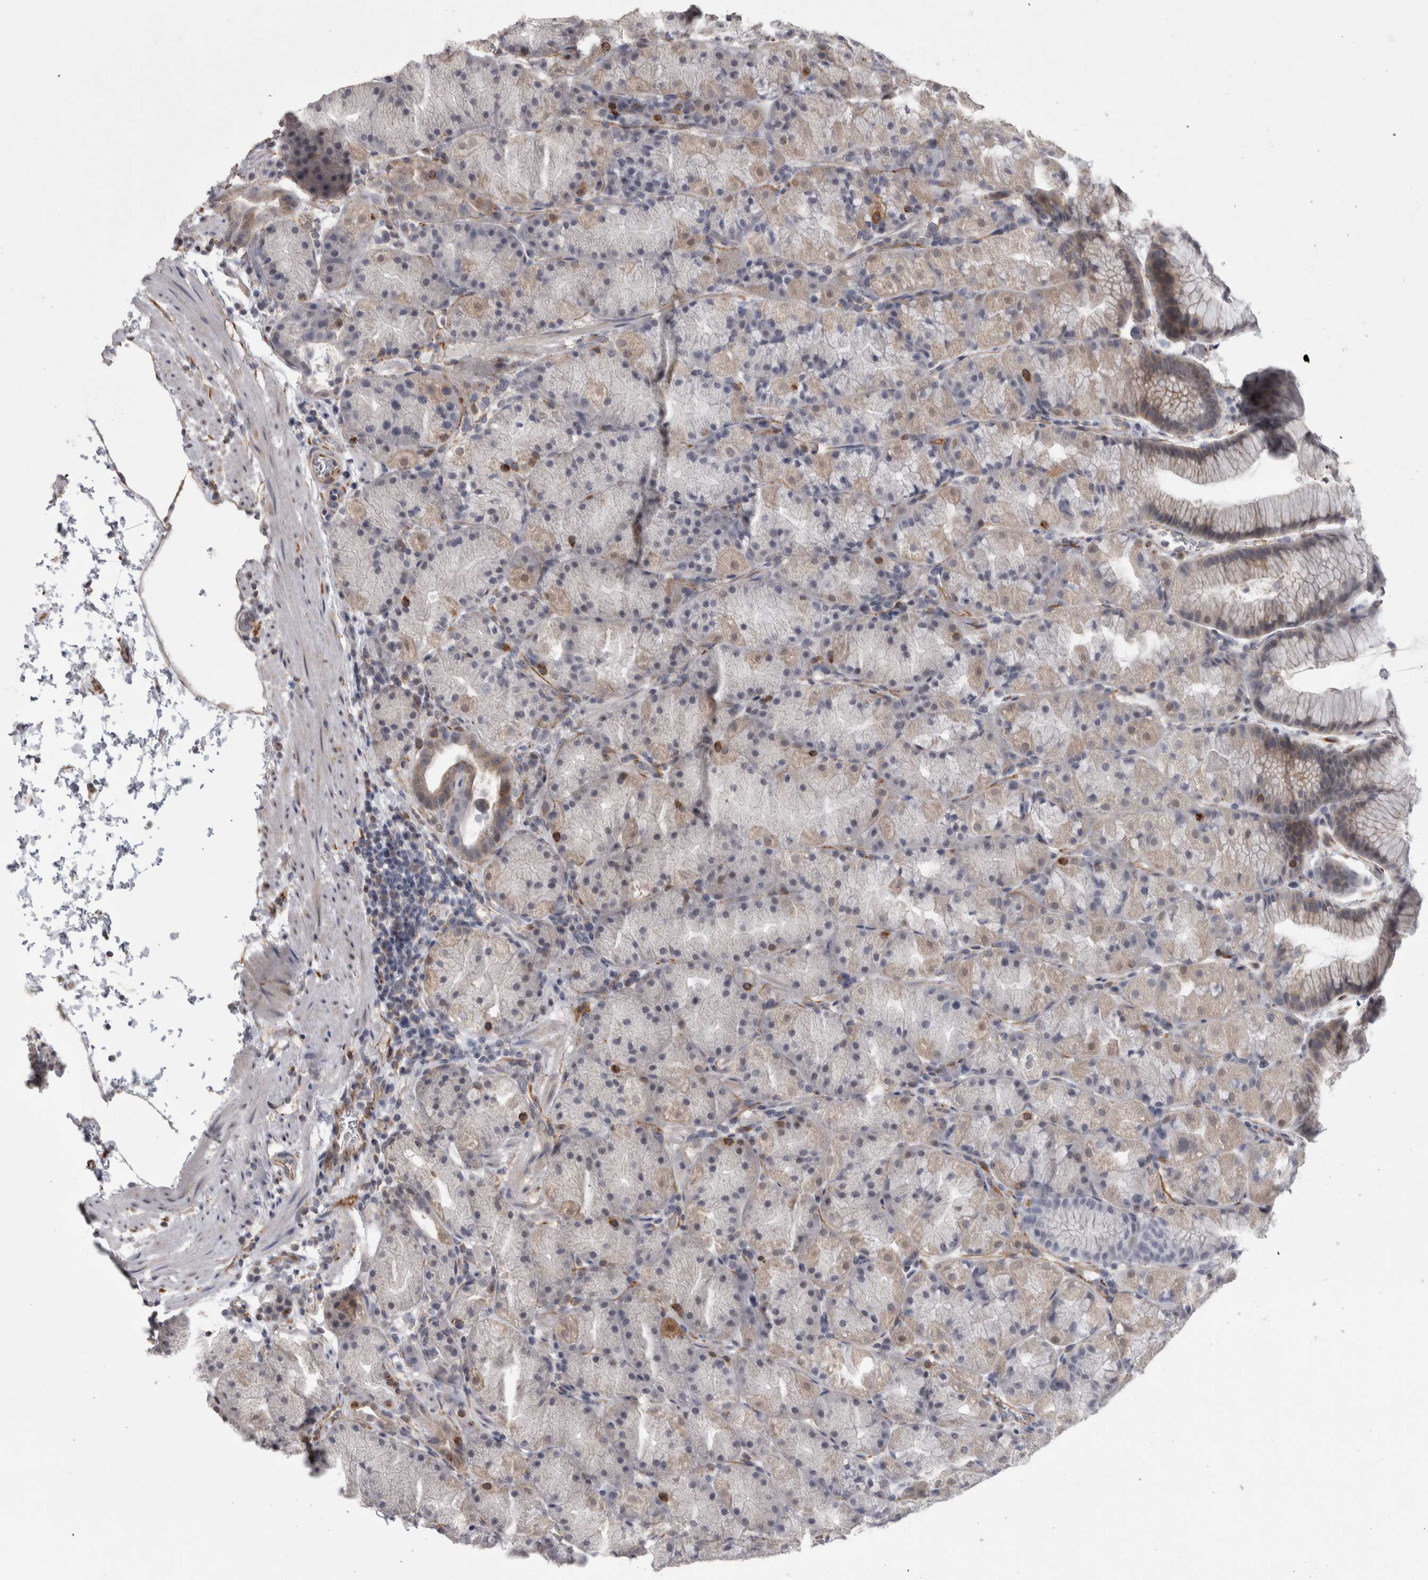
{"staining": {"intensity": "weak", "quantity": "<25%", "location": "cytoplasmic/membranous"}, "tissue": "stomach", "cell_type": "Glandular cells", "image_type": "normal", "snomed": [{"axis": "morphology", "description": "Normal tissue, NOS"}, {"axis": "topography", "description": "Stomach, upper"}, {"axis": "topography", "description": "Stomach"}], "caption": "A high-resolution photomicrograph shows immunohistochemistry staining of unremarkable stomach, which shows no significant expression in glandular cells. (DAB immunohistochemistry (IHC) with hematoxylin counter stain).", "gene": "ACOT7", "patient": {"sex": "male", "age": 48}}